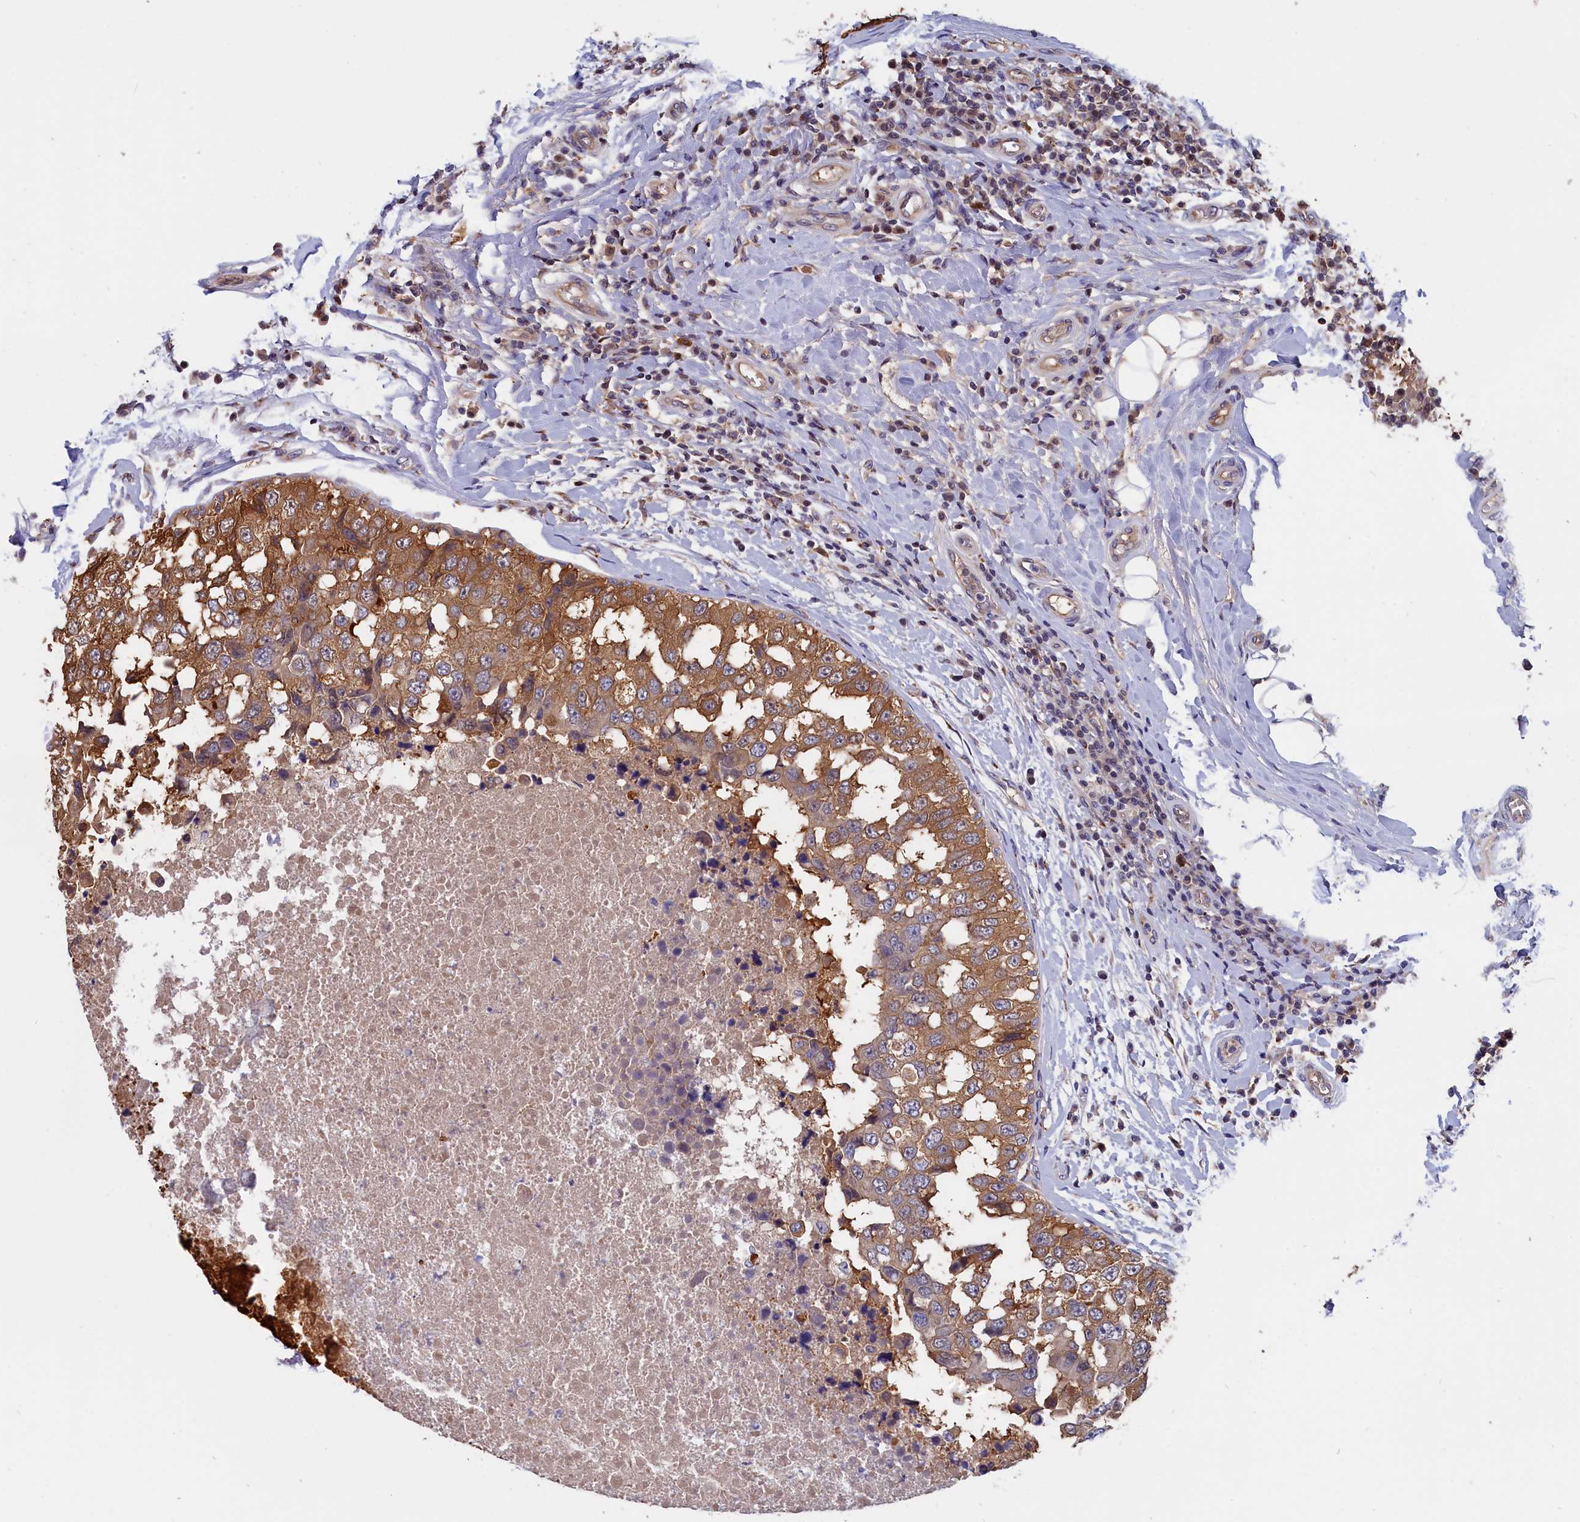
{"staining": {"intensity": "moderate", "quantity": ">75%", "location": "cytoplasmic/membranous"}, "tissue": "breast cancer", "cell_type": "Tumor cells", "image_type": "cancer", "snomed": [{"axis": "morphology", "description": "Duct carcinoma"}, {"axis": "topography", "description": "Breast"}], "caption": "Immunohistochemical staining of invasive ductal carcinoma (breast) exhibits medium levels of moderate cytoplasmic/membranous positivity in approximately >75% of tumor cells.", "gene": "ABCC8", "patient": {"sex": "female", "age": 27}}